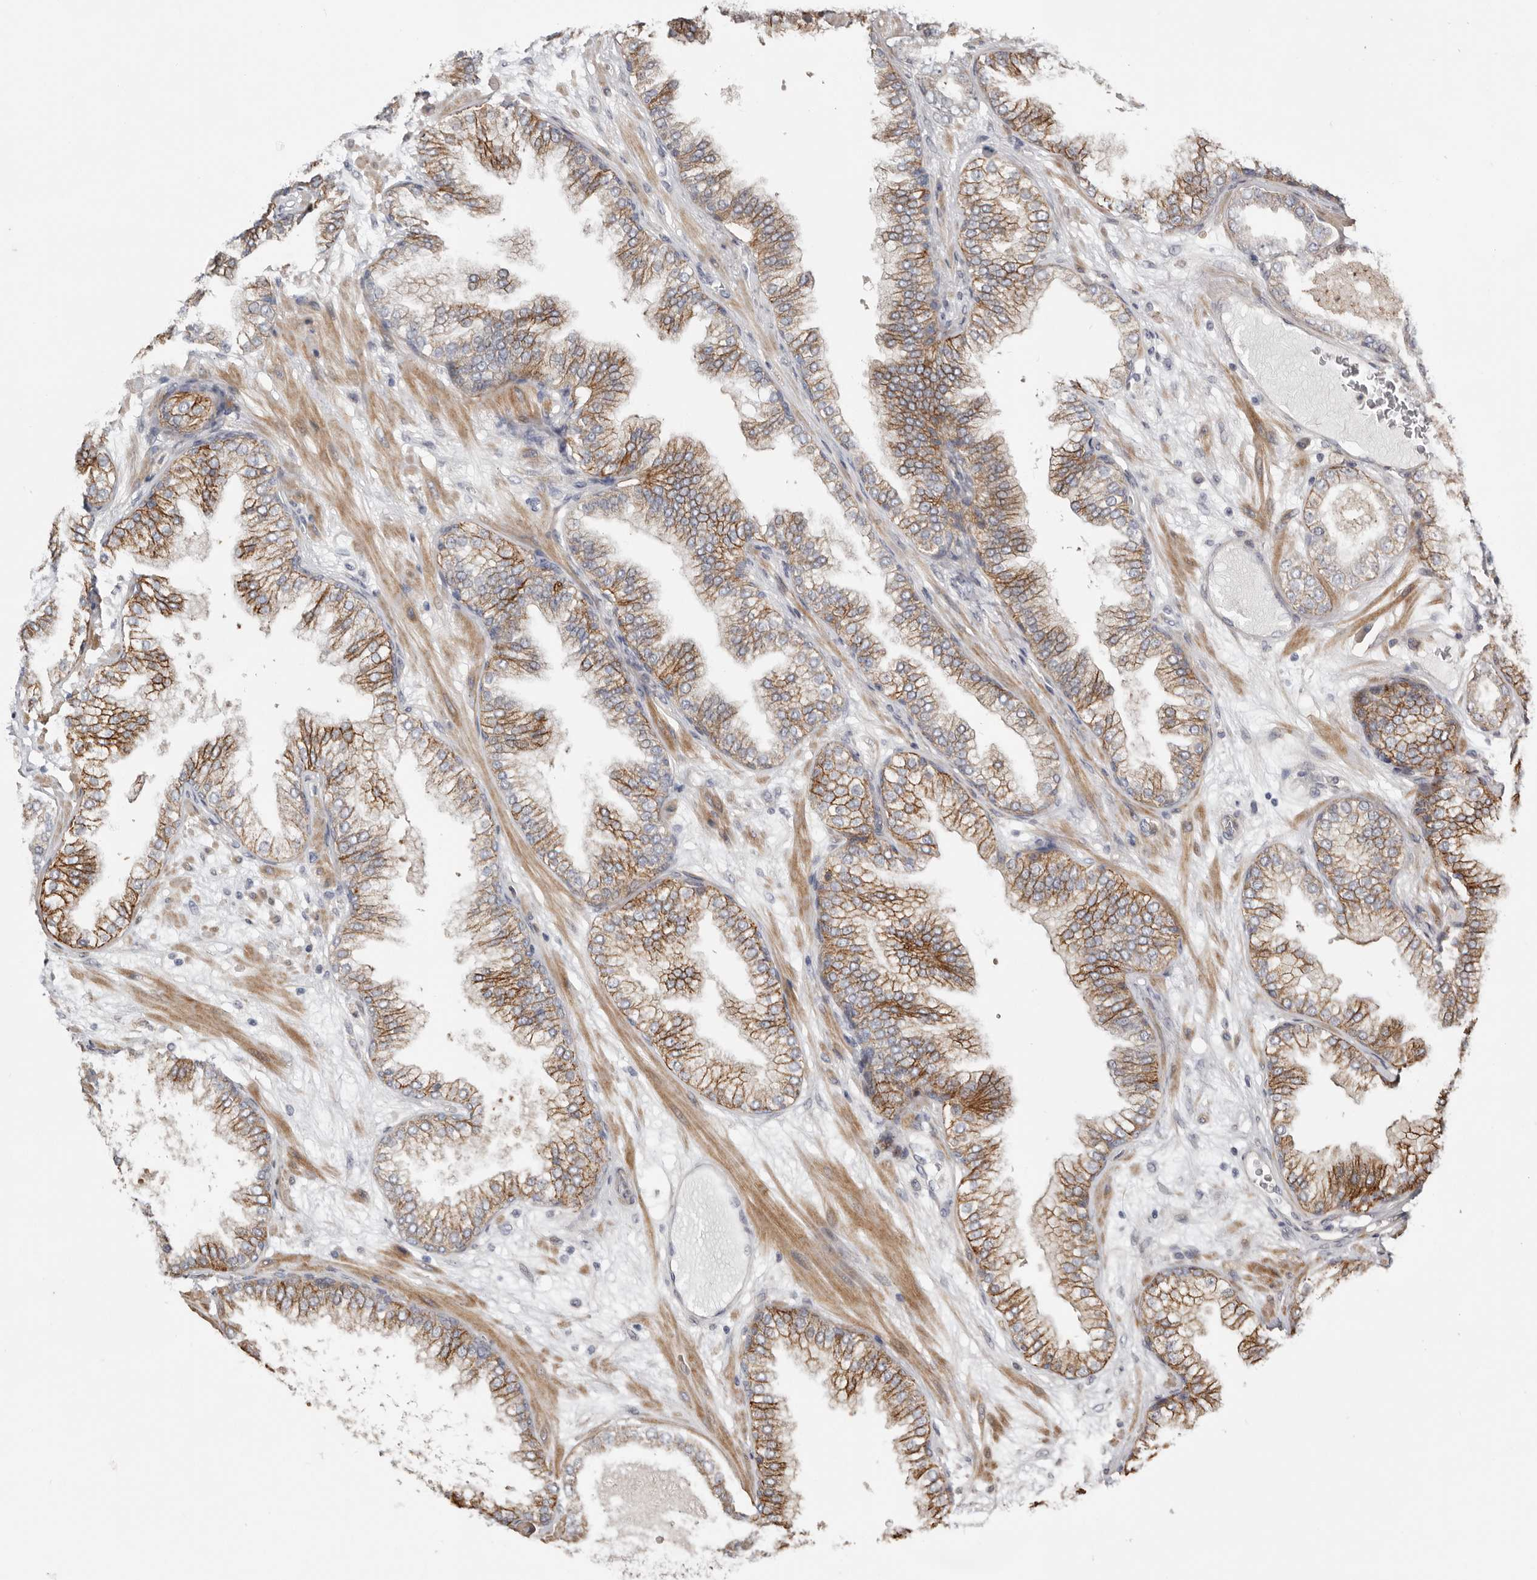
{"staining": {"intensity": "moderate", "quantity": "25%-75%", "location": "cytoplasmic/membranous"}, "tissue": "prostate cancer", "cell_type": "Tumor cells", "image_type": "cancer", "snomed": [{"axis": "morphology", "description": "Adenocarcinoma, High grade"}, {"axis": "topography", "description": "Prostate"}], "caption": "Prostate cancer stained for a protein (brown) displays moderate cytoplasmic/membranous positive staining in about 25%-75% of tumor cells.", "gene": "MSRB2", "patient": {"sex": "male", "age": 58}}